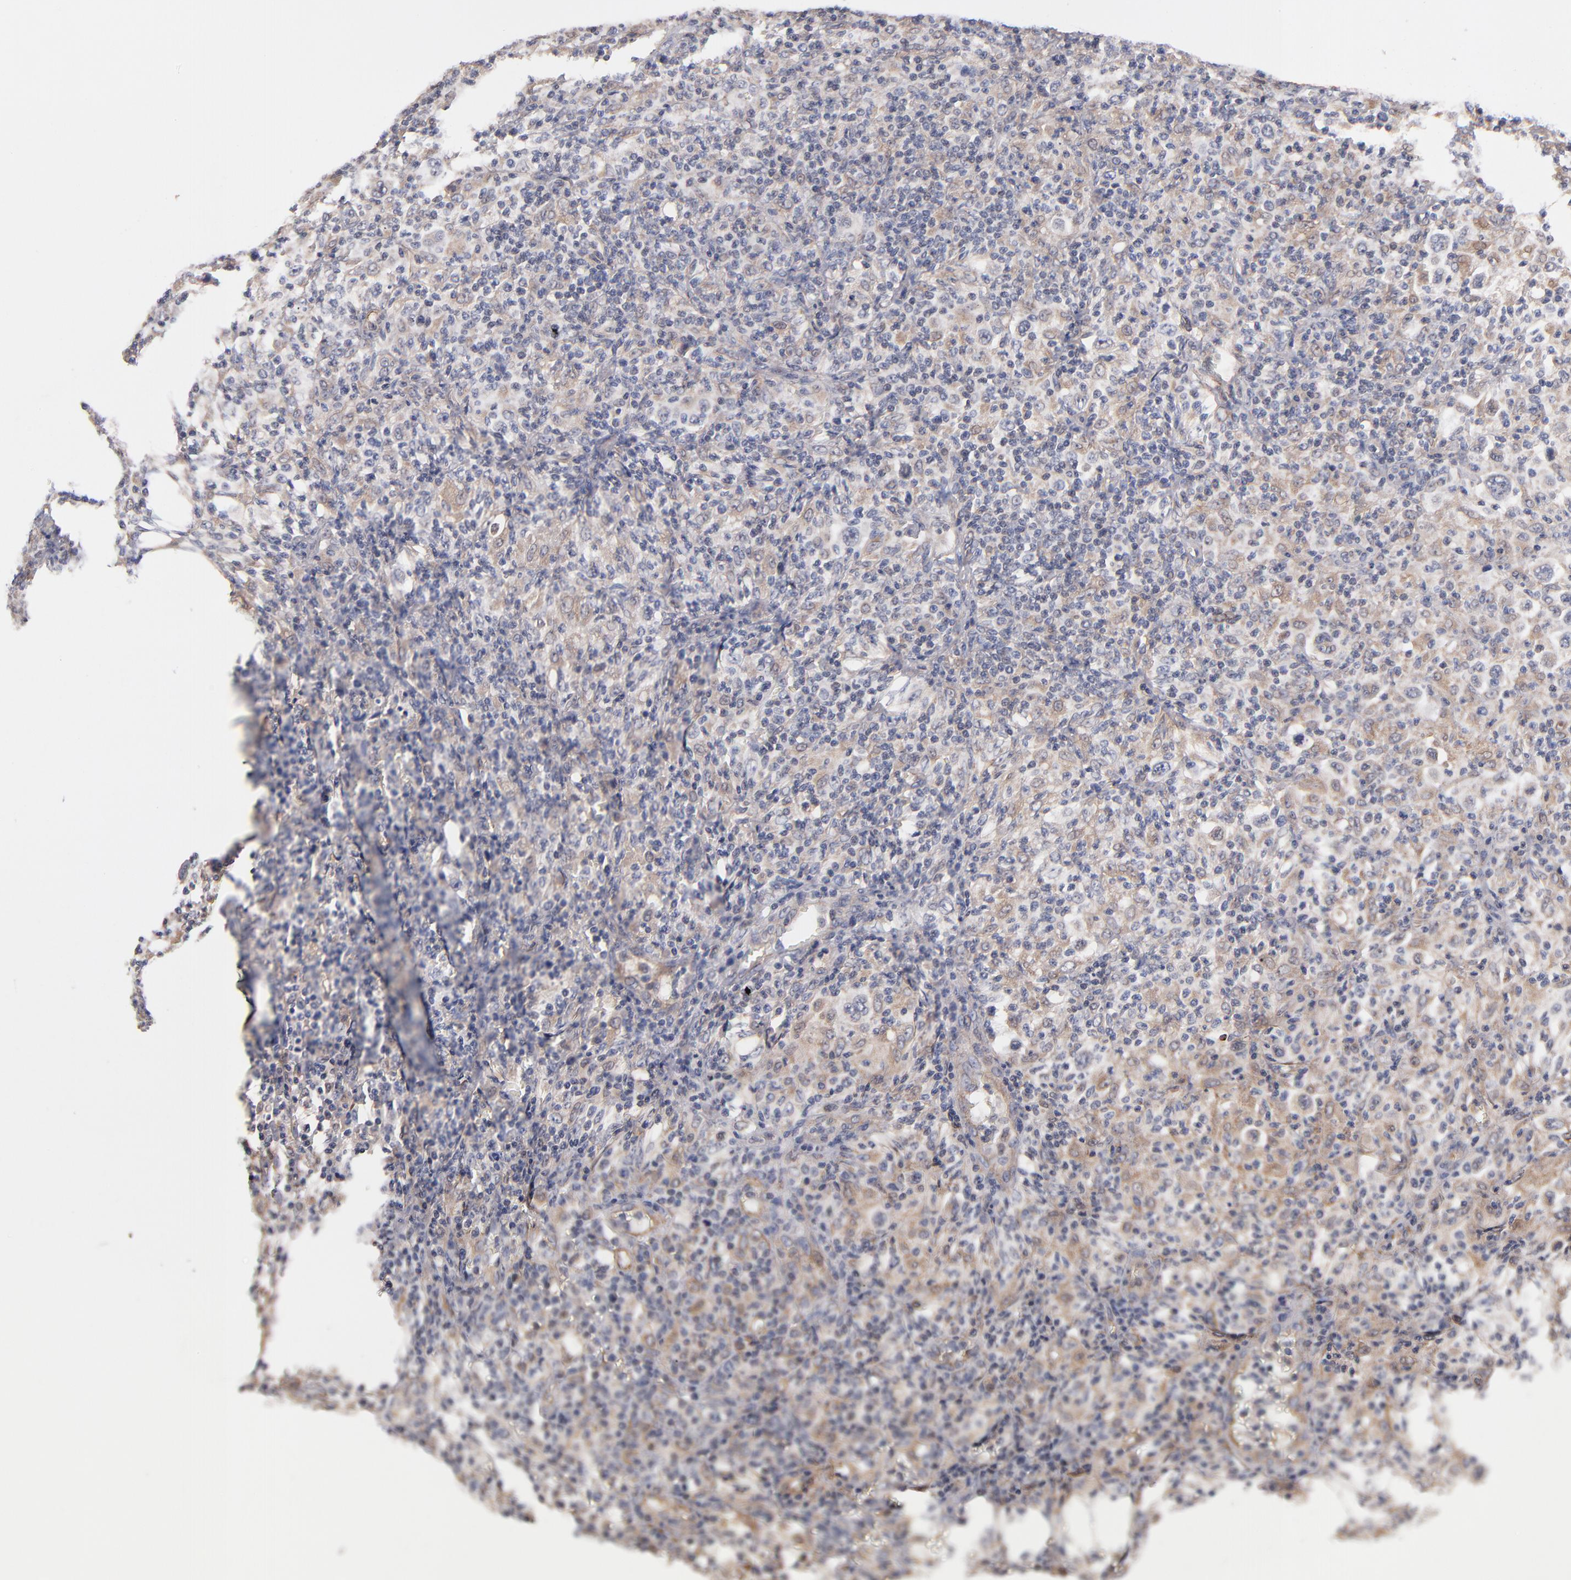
{"staining": {"intensity": "negative", "quantity": "none", "location": "none"}, "tissue": "lymphoma", "cell_type": "Tumor cells", "image_type": "cancer", "snomed": [{"axis": "morphology", "description": "Hodgkin's disease, NOS"}, {"axis": "topography", "description": "Lymph node"}], "caption": "An immunohistochemistry histopathology image of lymphoma is shown. There is no staining in tumor cells of lymphoma.", "gene": "GMFG", "patient": {"sex": "male", "age": 65}}